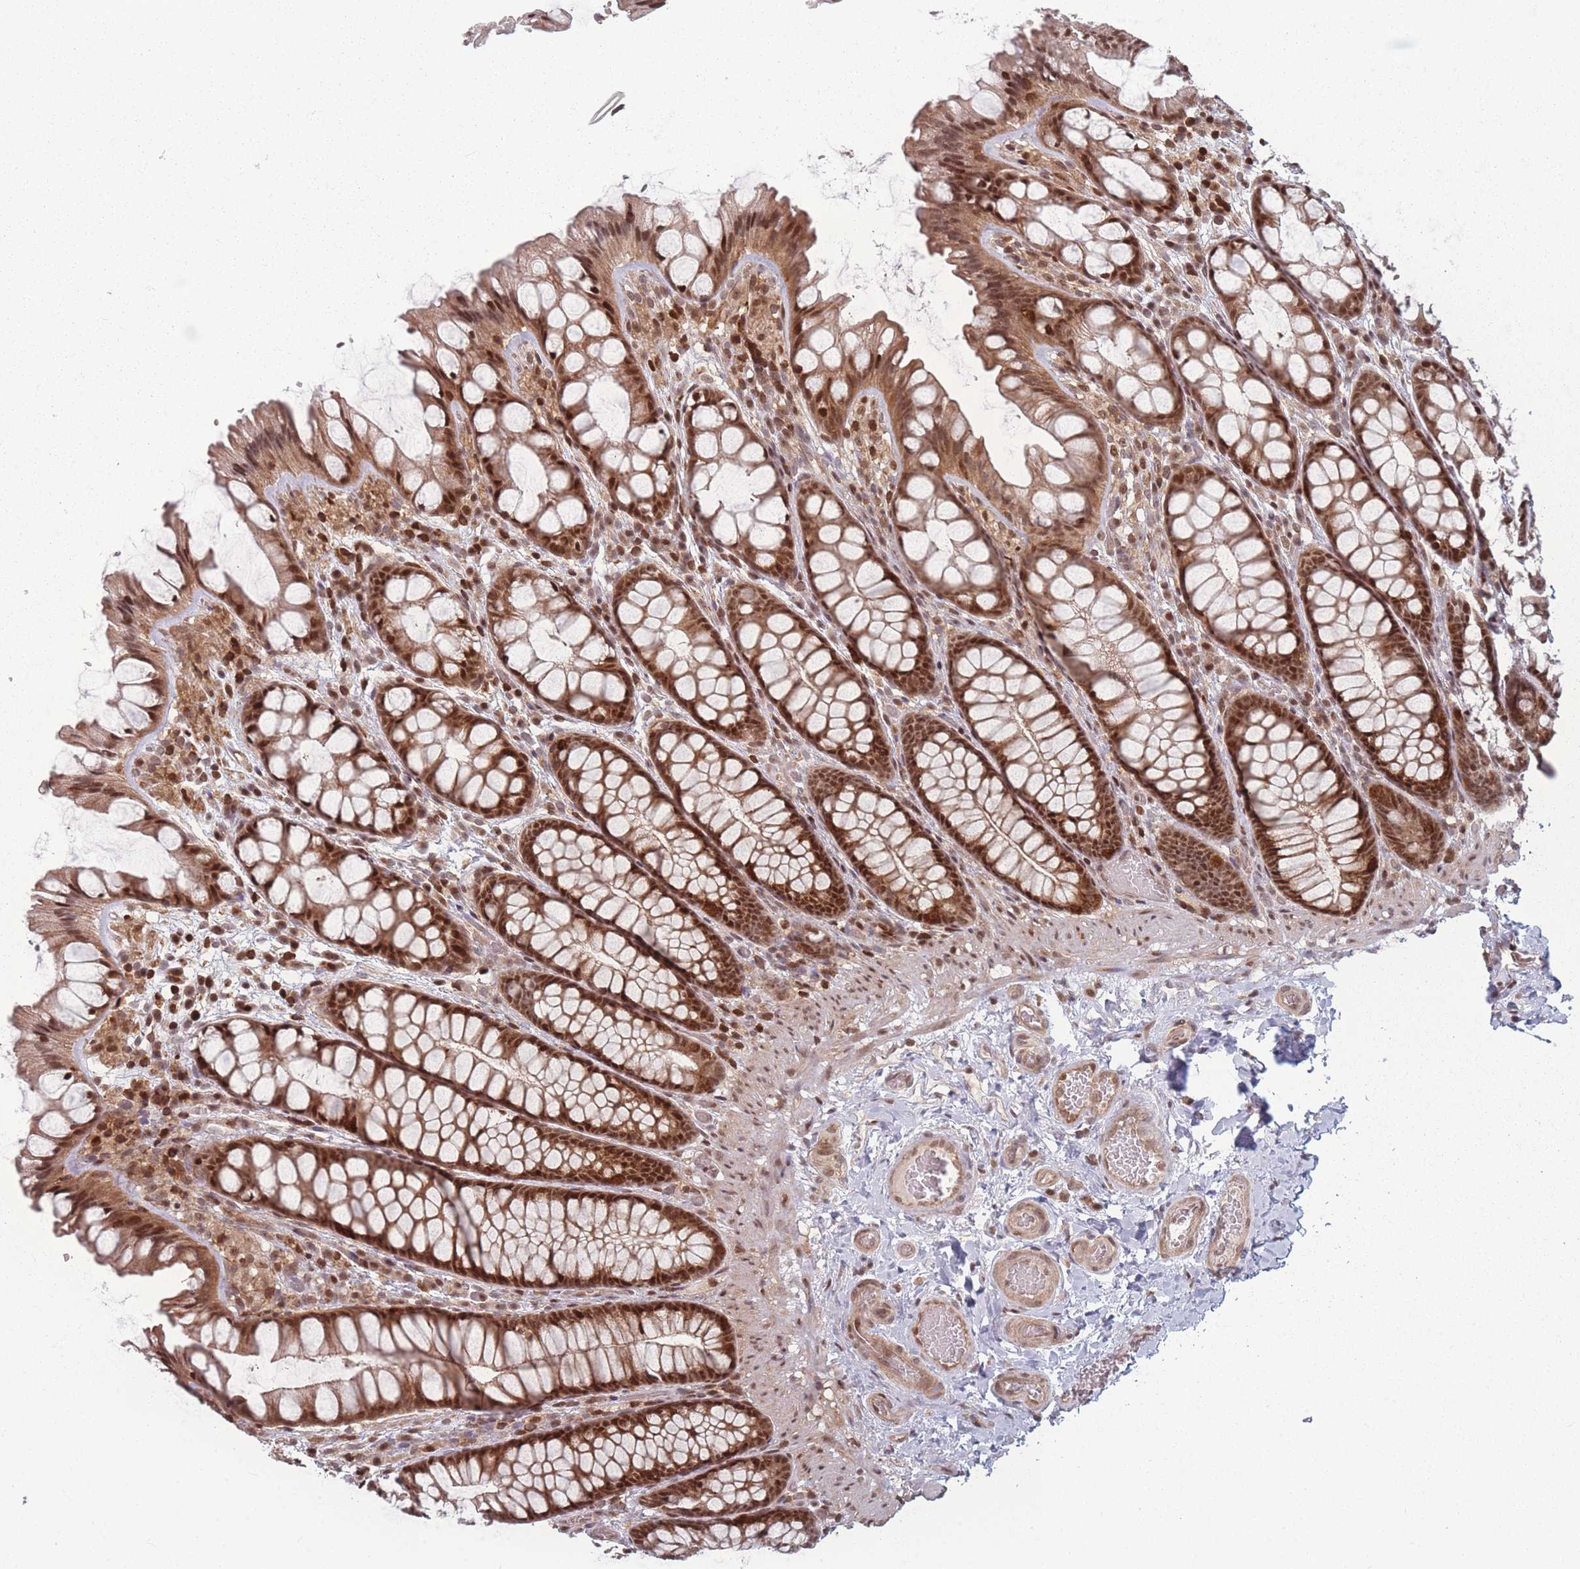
{"staining": {"intensity": "moderate", "quantity": ">75%", "location": "cytoplasmic/membranous,nuclear"}, "tissue": "colon", "cell_type": "Endothelial cells", "image_type": "normal", "snomed": [{"axis": "morphology", "description": "Normal tissue, NOS"}, {"axis": "topography", "description": "Colon"}], "caption": "Immunohistochemistry staining of benign colon, which reveals medium levels of moderate cytoplasmic/membranous,nuclear positivity in approximately >75% of endothelial cells indicating moderate cytoplasmic/membranous,nuclear protein expression. The staining was performed using DAB (3,3'-diaminobenzidine) (brown) for protein detection and nuclei were counterstained in hematoxylin (blue).", "gene": "WDR55", "patient": {"sex": "male", "age": 47}}